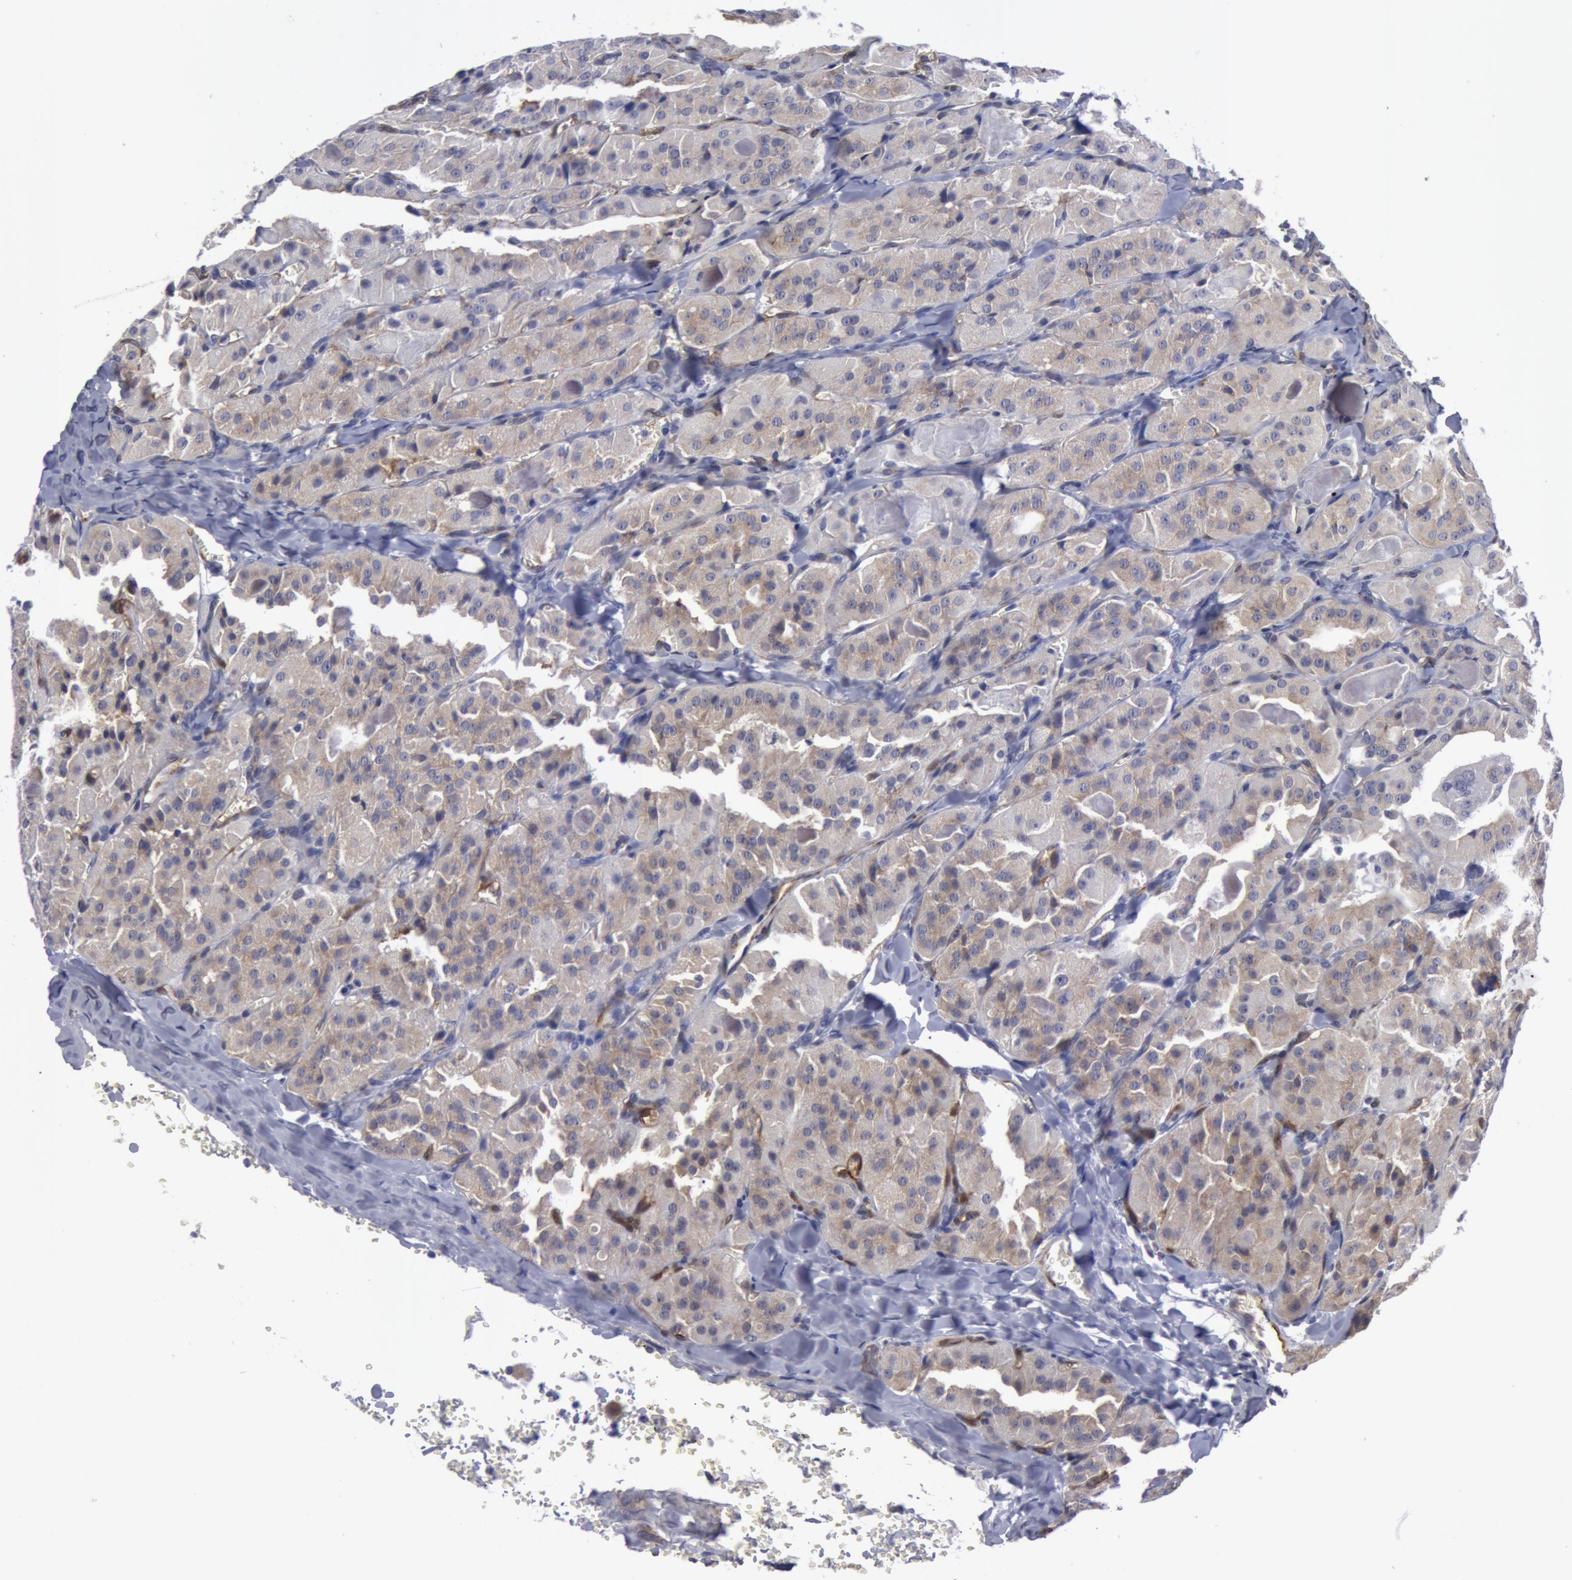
{"staining": {"intensity": "weak", "quantity": "<25%", "location": "cytoplasmic/membranous"}, "tissue": "thyroid cancer", "cell_type": "Tumor cells", "image_type": "cancer", "snomed": [{"axis": "morphology", "description": "Carcinoma, NOS"}, {"axis": "topography", "description": "Thyroid gland"}], "caption": "A high-resolution micrograph shows IHC staining of thyroid carcinoma, which shows no significant expression in tumor cells. (DAB immunohistochemistry (IHC), high magnification).", "gene": "IL23A", "patient": {"sex": "male", "age": 76}}